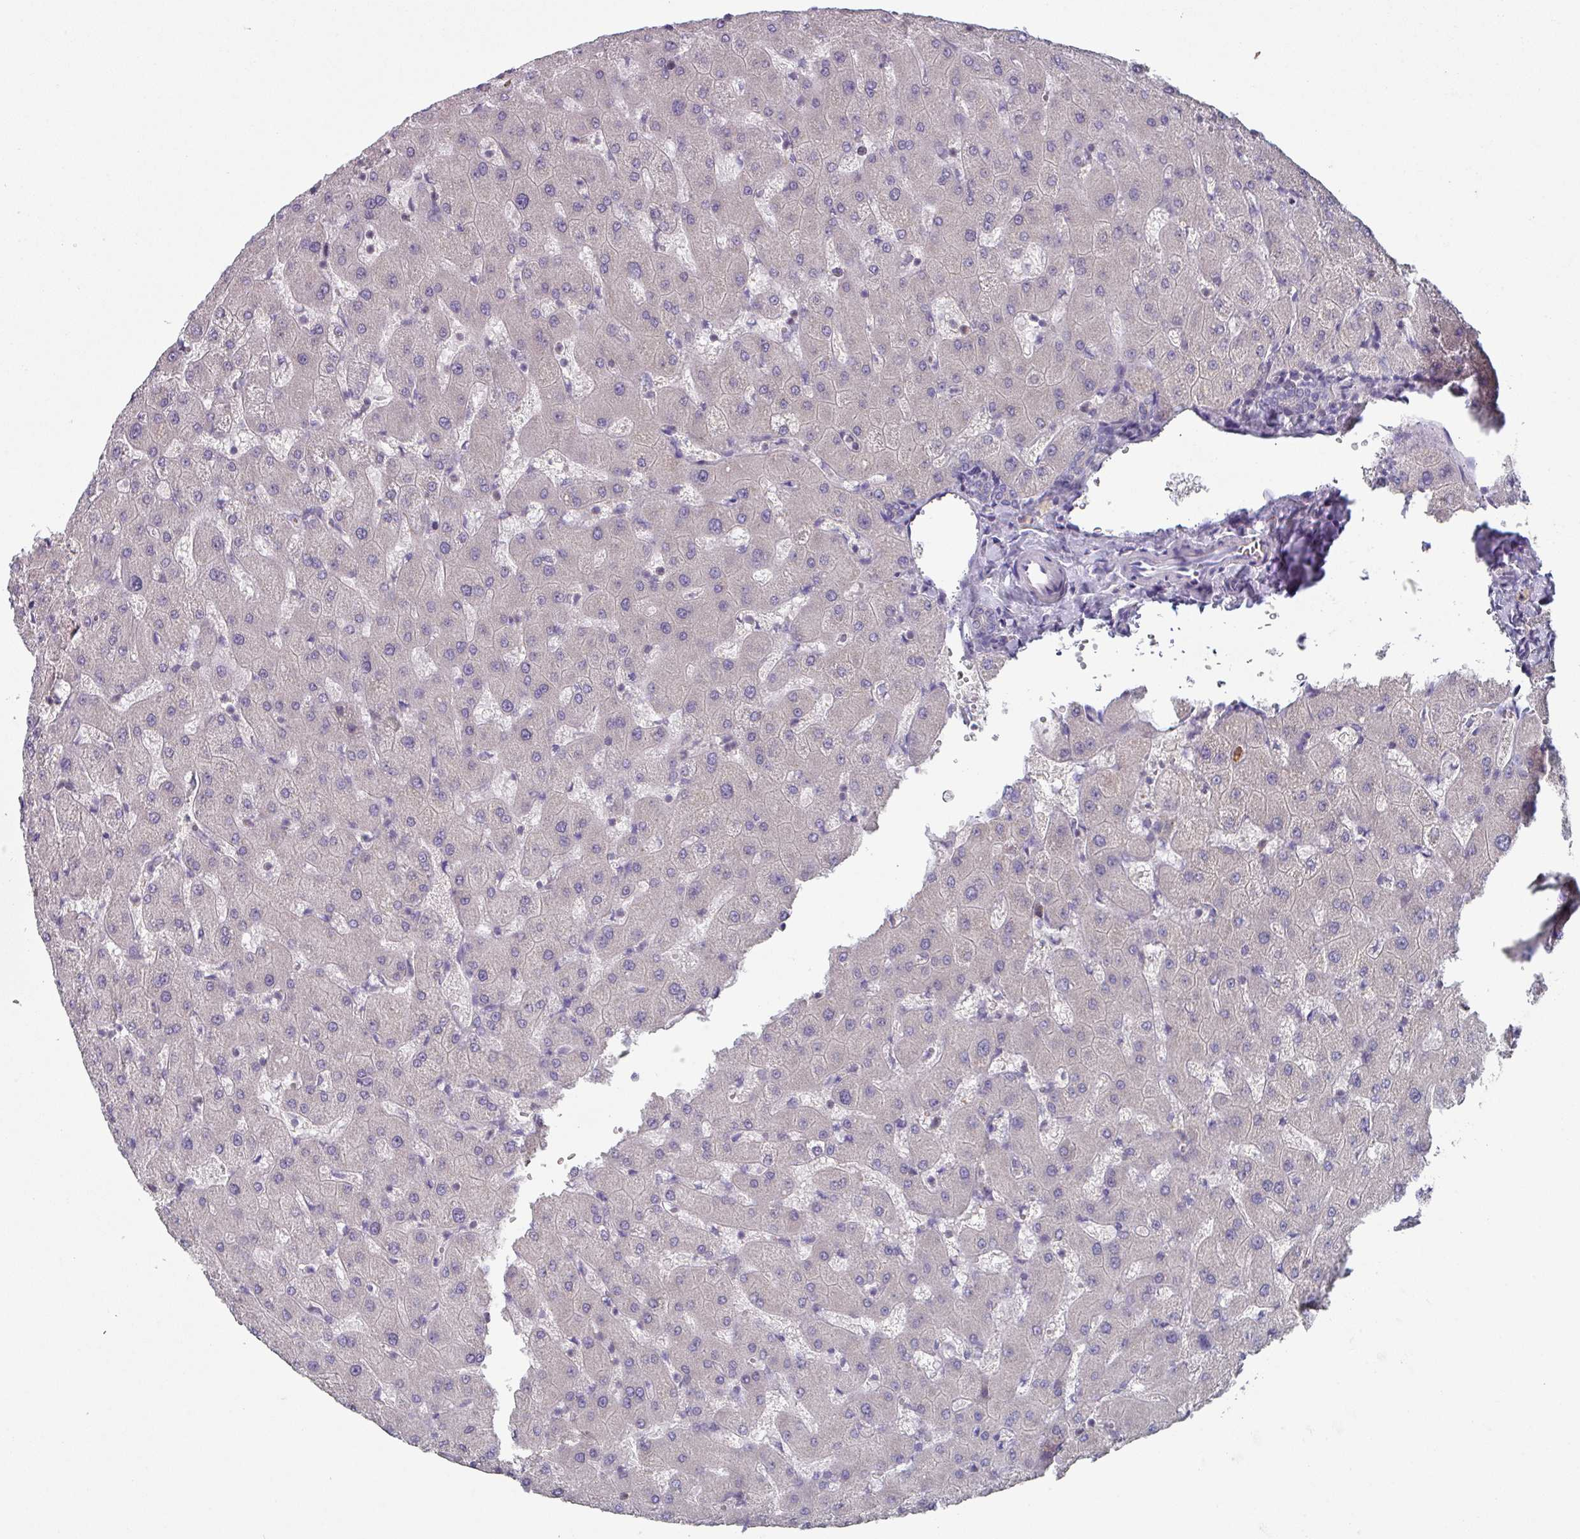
{"staining": {"intensity": "negative", "quantity": "none", "location": "none"}, "tissue": "liver", "cell_type": "Cholangiocytes", "image_type": "normal", "snomed": [{"axis": "morphology", "description": "Normal tissue, NOS"}, {"axis": "topography", "description": "Liver"}], "caption": "The IHC histopathology image has no significant expression in cholangiocytes of liver. (DAB IHC, high magnification).", "gene": "DCAF12L1", "patient": {"sex": "female", "age": 63}}